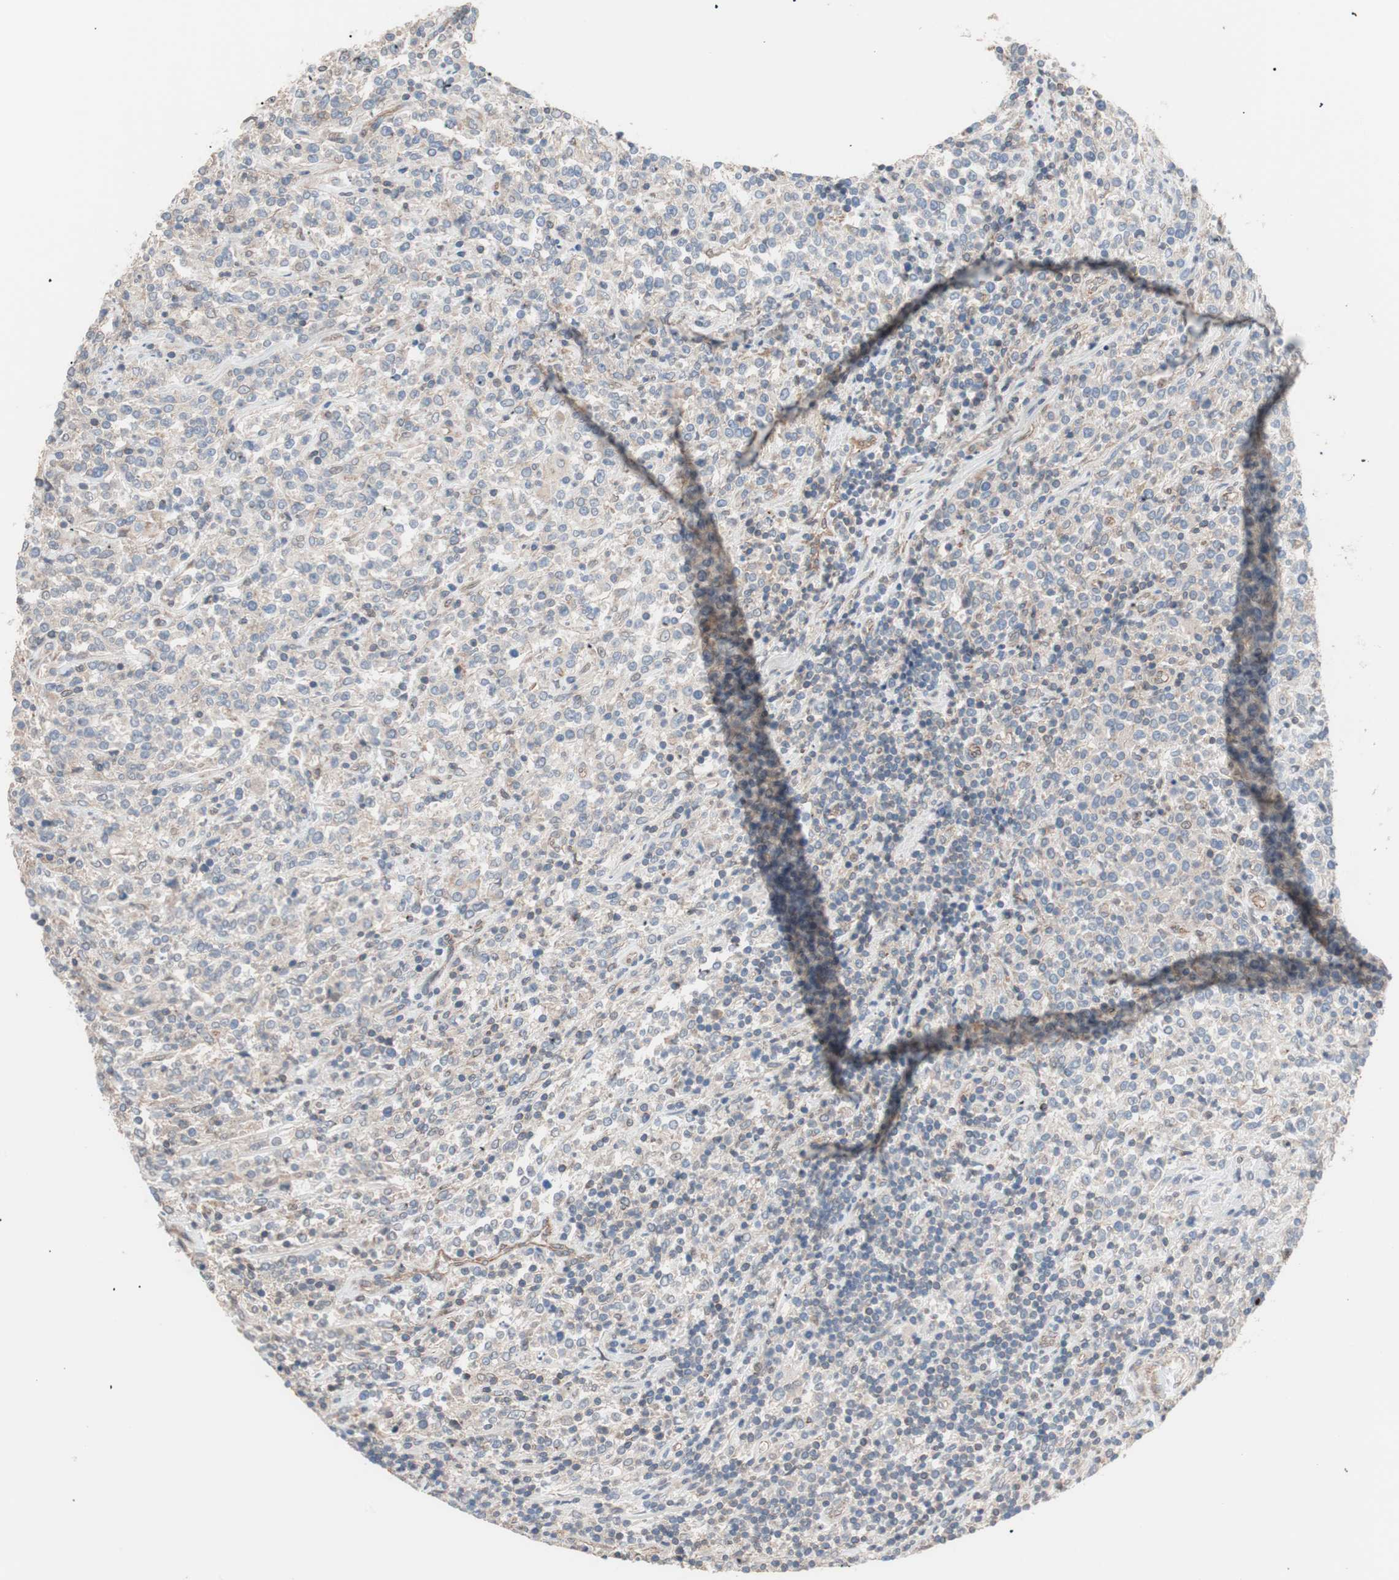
{"staining": {"intensity": "negative", "quantity": "none", "location": "none"}, "tissue": "lymphoma", "cell_type": "Tumor cells", "image_type": "cancer", "snomed": [{"axis": "morphology", "description": "Malignant lymphoma, non-Hodgkin's type, High grade"}, {"axis": "topography", "description": "Soft tissue"}], "caption": "Lymphoma was stained to show a protein in brown. There is no significant expression in tumor cells.", "gene": "SMG1", "patient": {"sex": "male", "age": 18}}